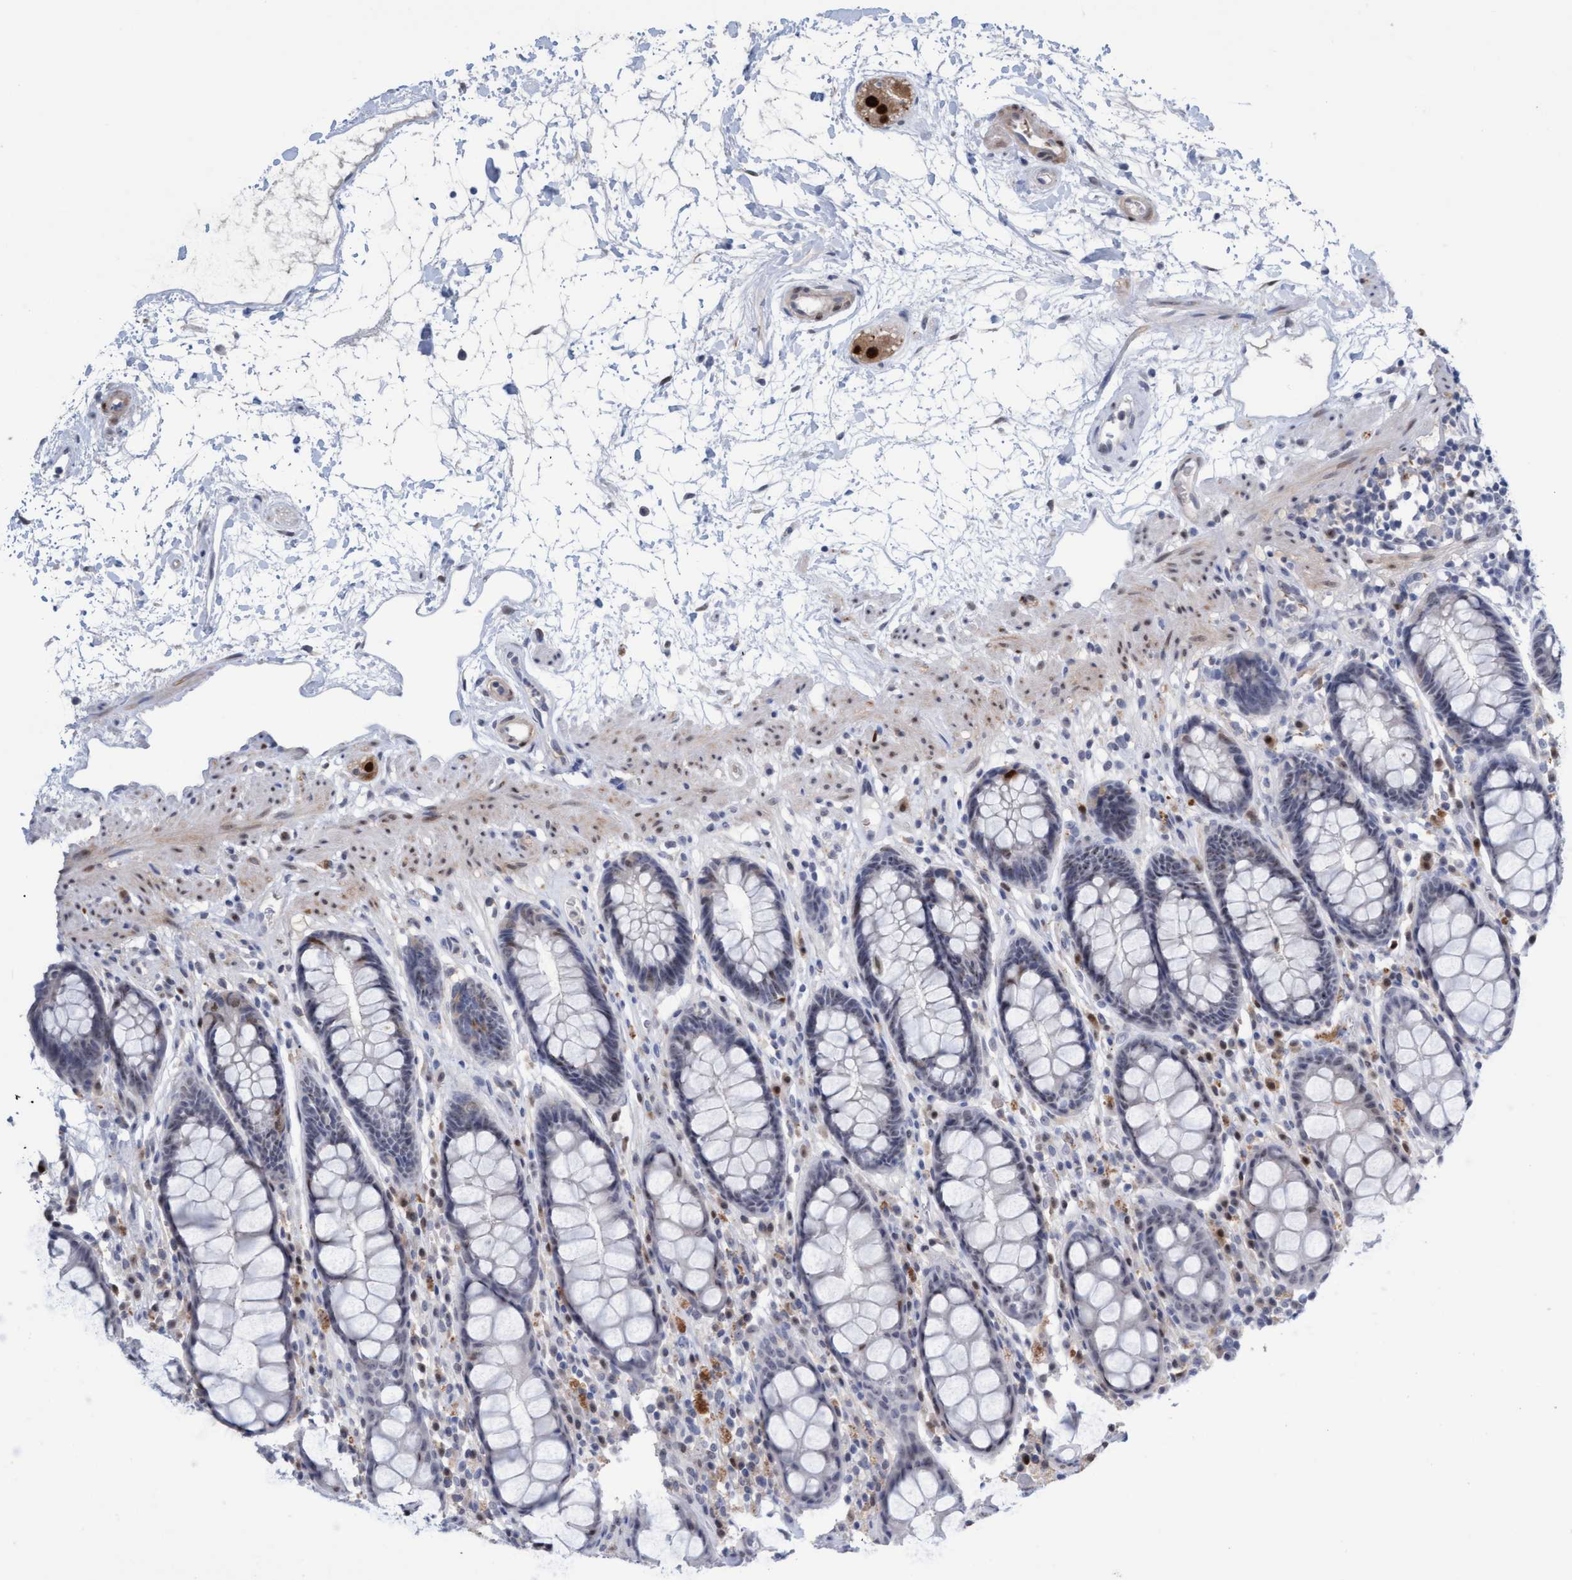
{"staining": {"intensity": "moderate", "quantity": "<25%", "location": "nuclear"}, "tissue": "rectum", "cell_type": "Glandular cells", "image_type": "normal", "snomed": [{"axis": "morphology", "description": "Normal tissue, NOS"}, {"axis": "topography", "description": "Rectum"}], "caption": "Approximately <25% of glandular cells in unremarkable human rectum display moderate nuclear protein expression as visualized by brown immunohistochemical staining.", "gene": "PINX1", "patient": {"sex": "male", "age": 64}}